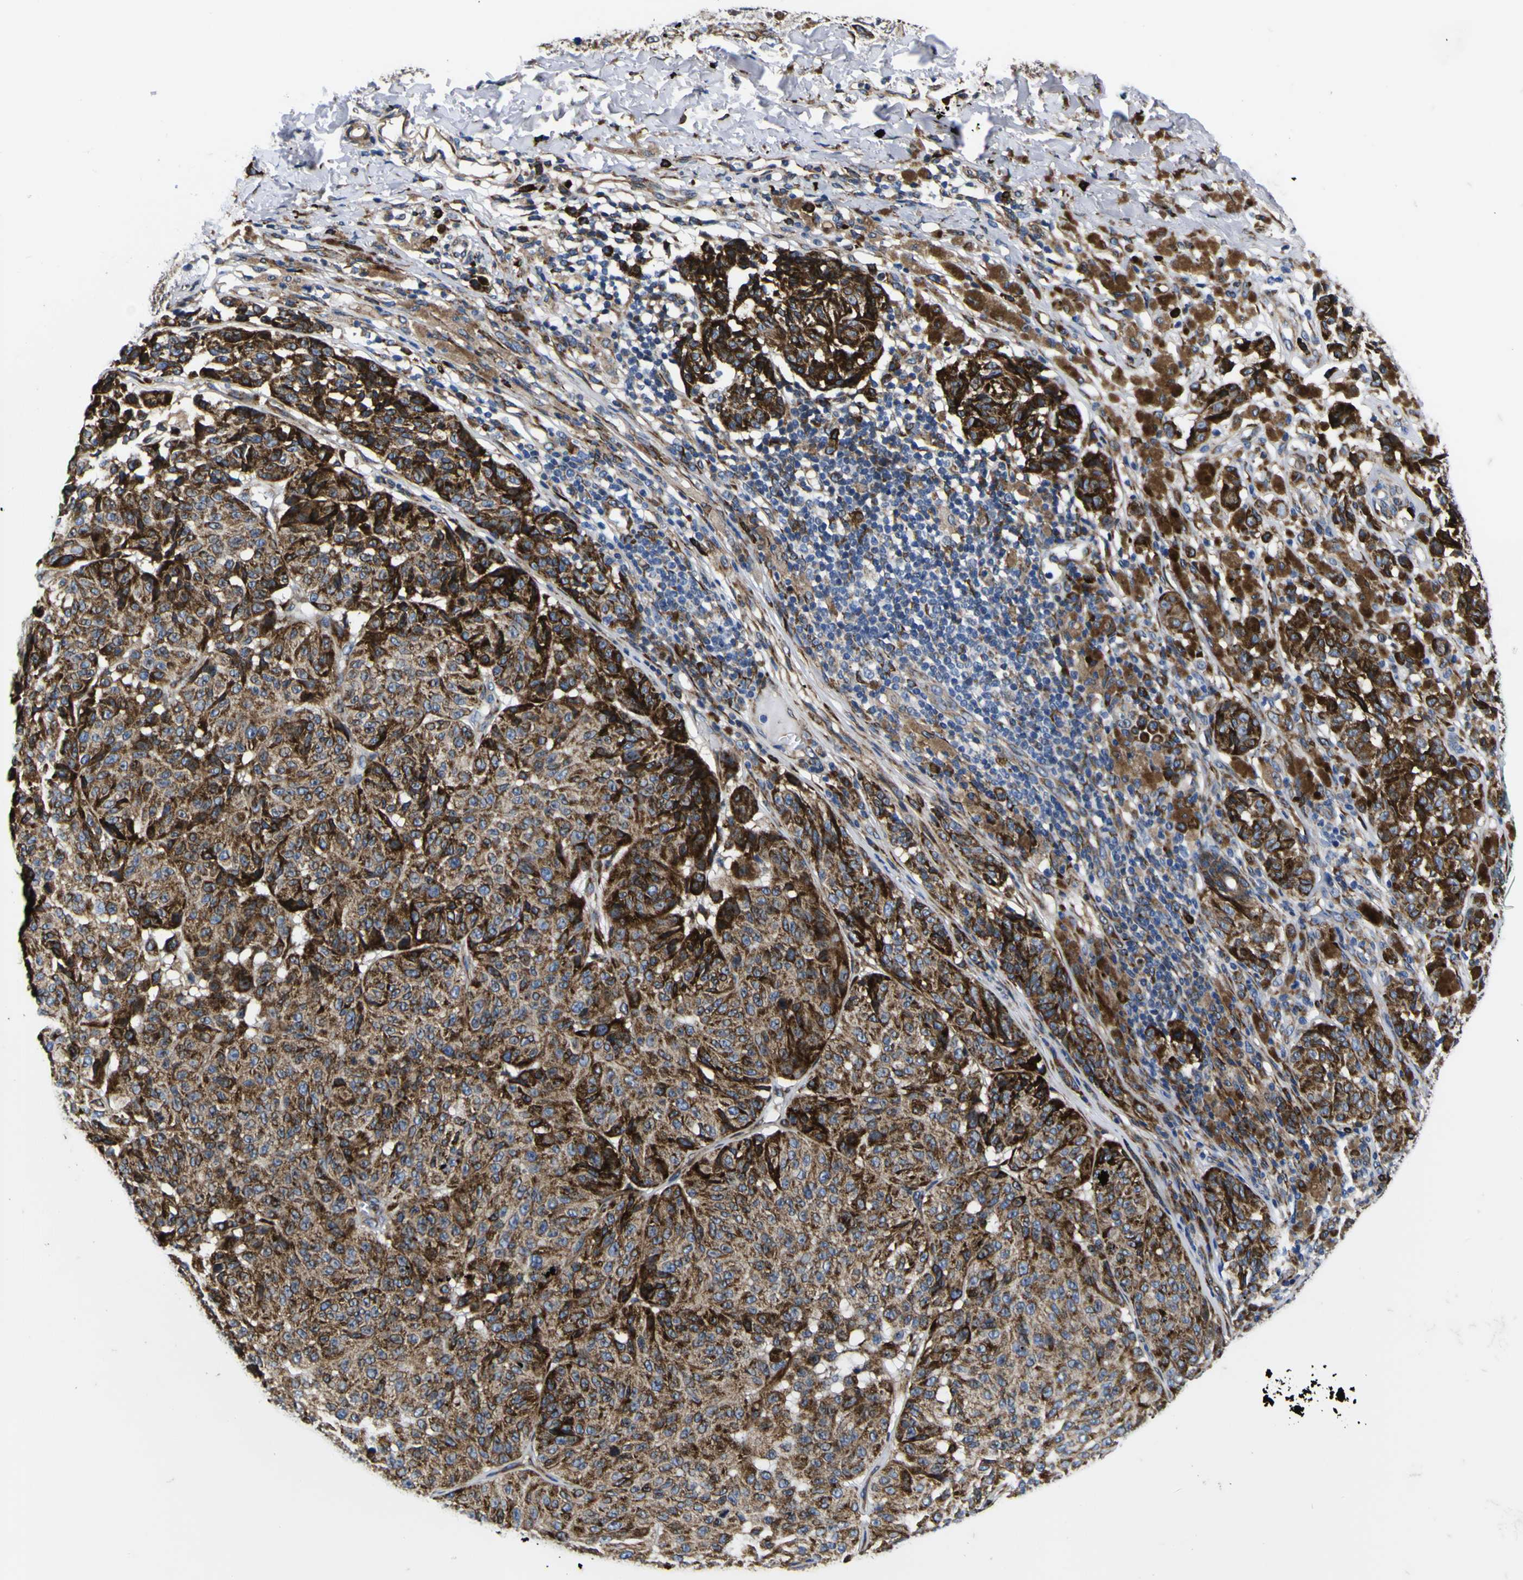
{"staining": {"intensity": "strong", "quantity": ">75%", "location": "cytoplasmic/membranous"}, "tissue": "melanoma", "cell_type": "Tumor cells", "image_type": "cancer", "snomed": [{"axis": "morphology", "description": "Malignant melanoma, NOS"}, {"axis": "topography", "description": "Skin"}], "caption": "Immunohistochemistry (IHC) micrograph of neoplastic tissue: melanoma stained using immunohistochemistry displays high levels of strong protein expression localized specifically in the cytoplasmic/membranous of tumor cells, appearing as a cytoplasmic/membranous brown color.", "gene": "SCD", "patient": {"sex": "female", "age": 46}}